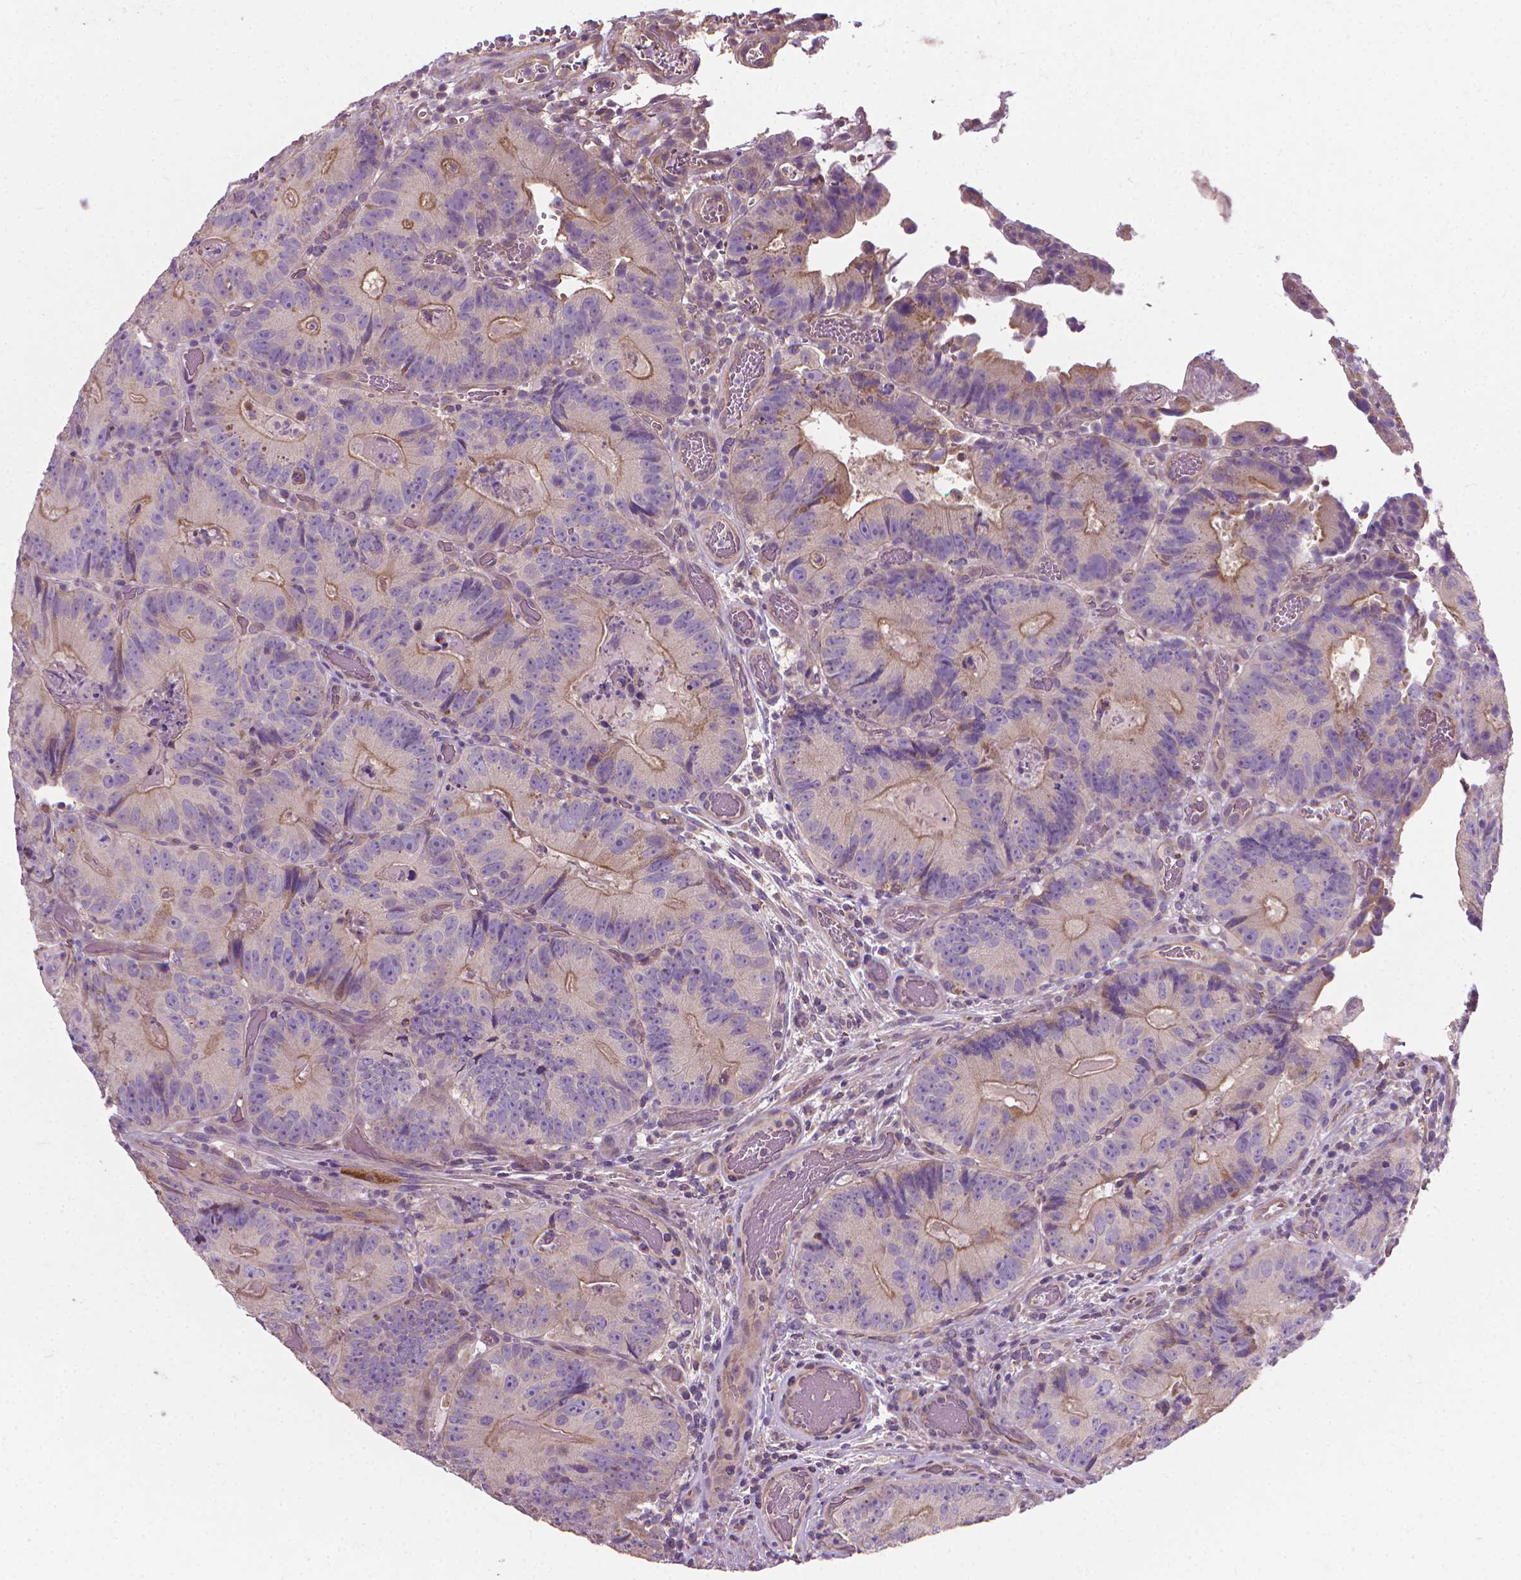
{"staining": {"intensity": "moderate", "quantity": "<25%", "location": "cytoplasmic/membranous"}, "tissue": "colorectal cancer", "cell_type": "Tumor cells", "image_type": "cancer", "snomed": [{"axis": "morphology", "description": "Adenocarcinoma, NOS"}, {"axis": "topography", "description": "Colon"}], "caption": "IHC of colorectal cancer (adenocarcinoma) displays low levels of moderate cytoplasmic/membranous expression in about <25% of tumor cells.", "gene": "RIIAD1", "patient": {"sex": "female", "age": 86}}